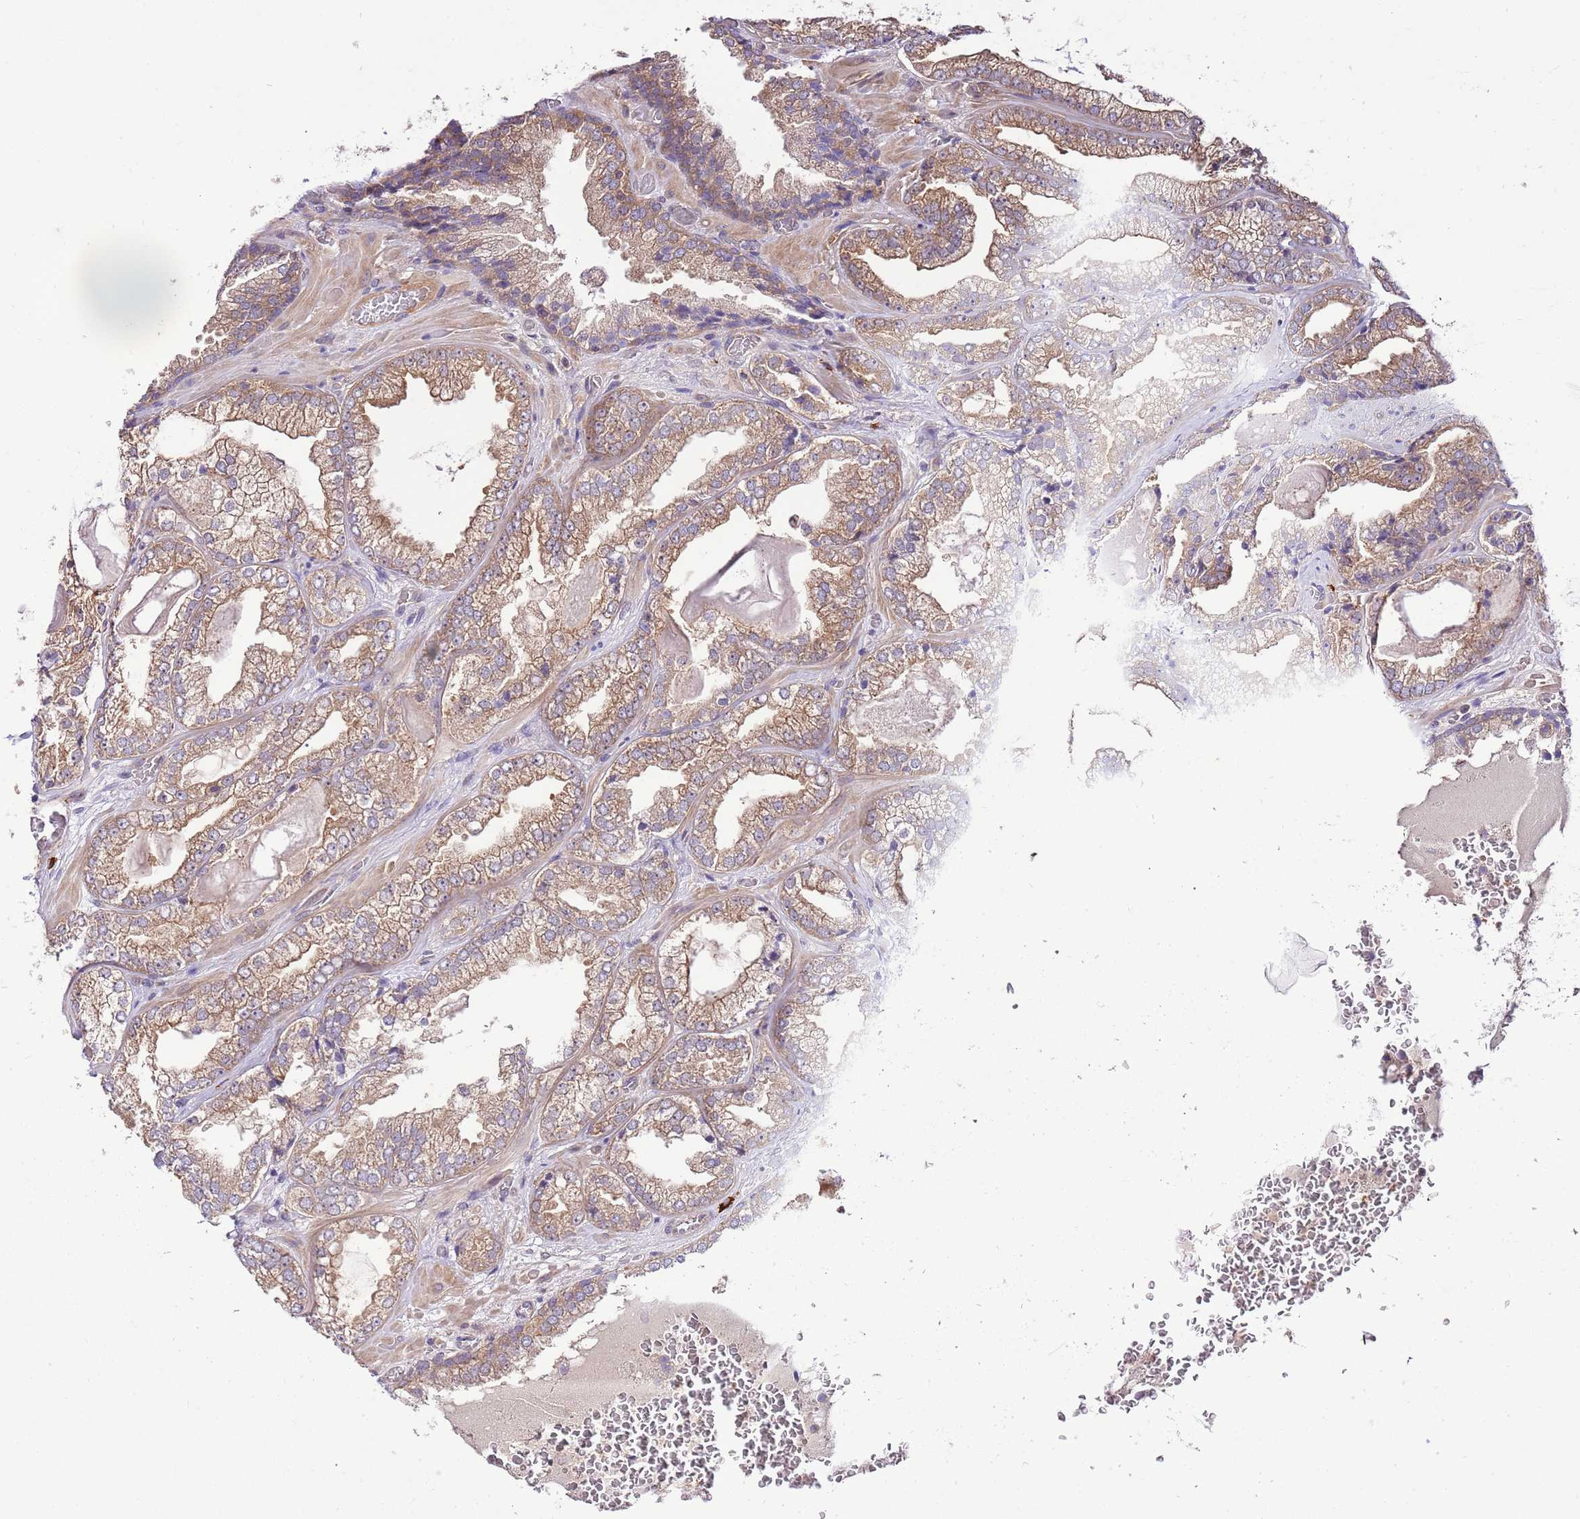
{"staining": {"intensity": "moderate", "quantity": ">75%", "location": "cytoplasmic/membranous"}, "tissue": "prostate cancer", "cell_type": "Tumor cells", "image_type": "cancer", "snomed": [{"axis": "morphology", "description": "Adenocarcinoma, Low grade"}, {"axis": "topography", "description": "Prostate"}], "caption": "Low-grade adenocarcinoma (prostate) was stained to show a protein in brown. There is medium levels of moderate cytoplasmic/membranous staining in about >75% of tumor cells.", "gene": "DONSON", "patient": {"sex": "male", "age": 57}}